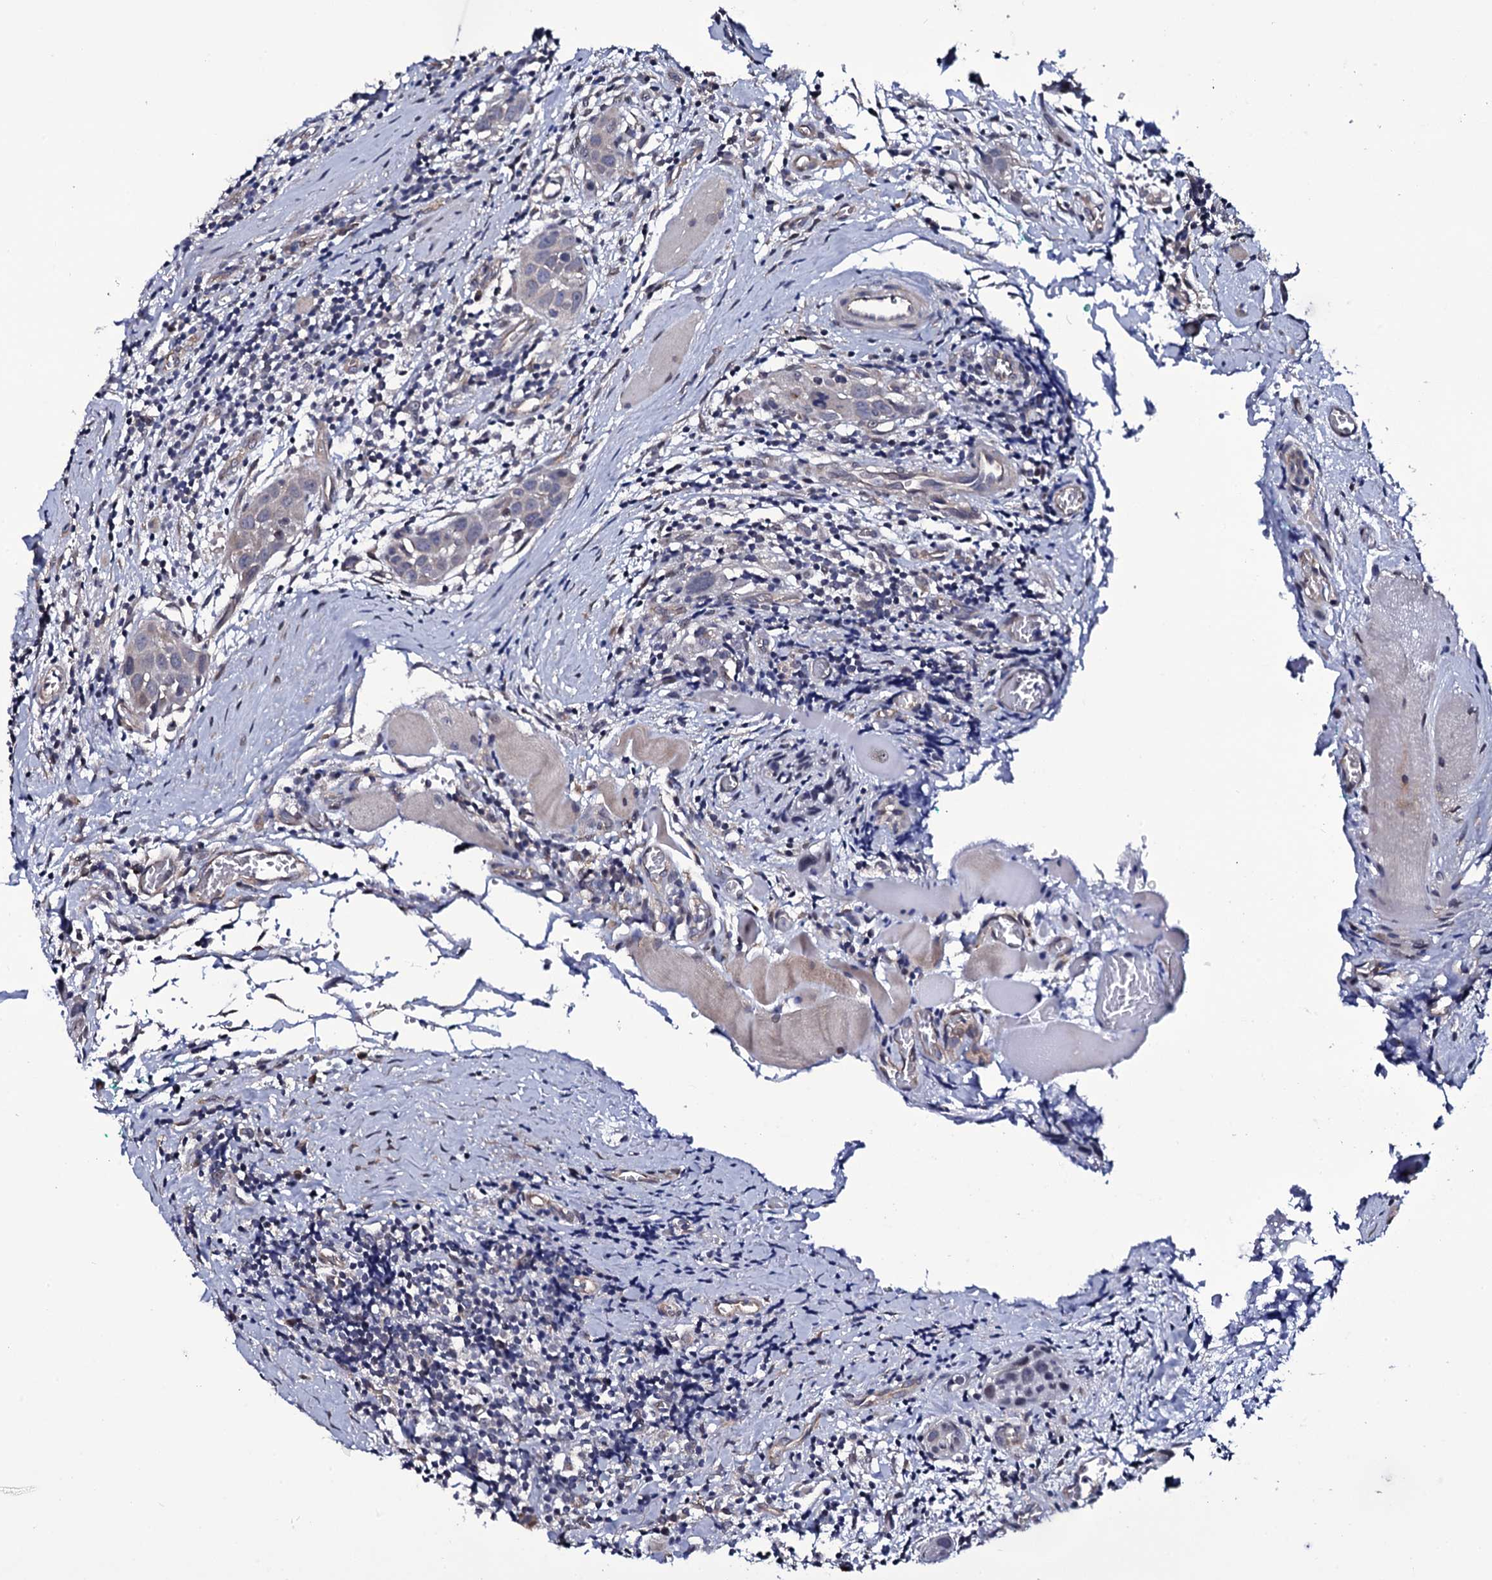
{"staining": {"intensity": "negative", "quantity": "none", "location": "none"}, "tissue": "head and neck cancer", "cell_type": "Tumor cells", "image_type": "cancer", "snomed": [{"axis": "morphology", "description": "Squamous cell carcinoma, NOS"}, {"axis": "topography", "description": "Oral tissue"}, {"axis": "topography", "description": "Head-Neck"}], "caption": "This is a histopathology image of IHC staining of squamous cell carcinoma (head and neck), which shows no staining in tumor cells.", "gene": "GAREM1", "patient": {"sex": "female", "age": 50}}